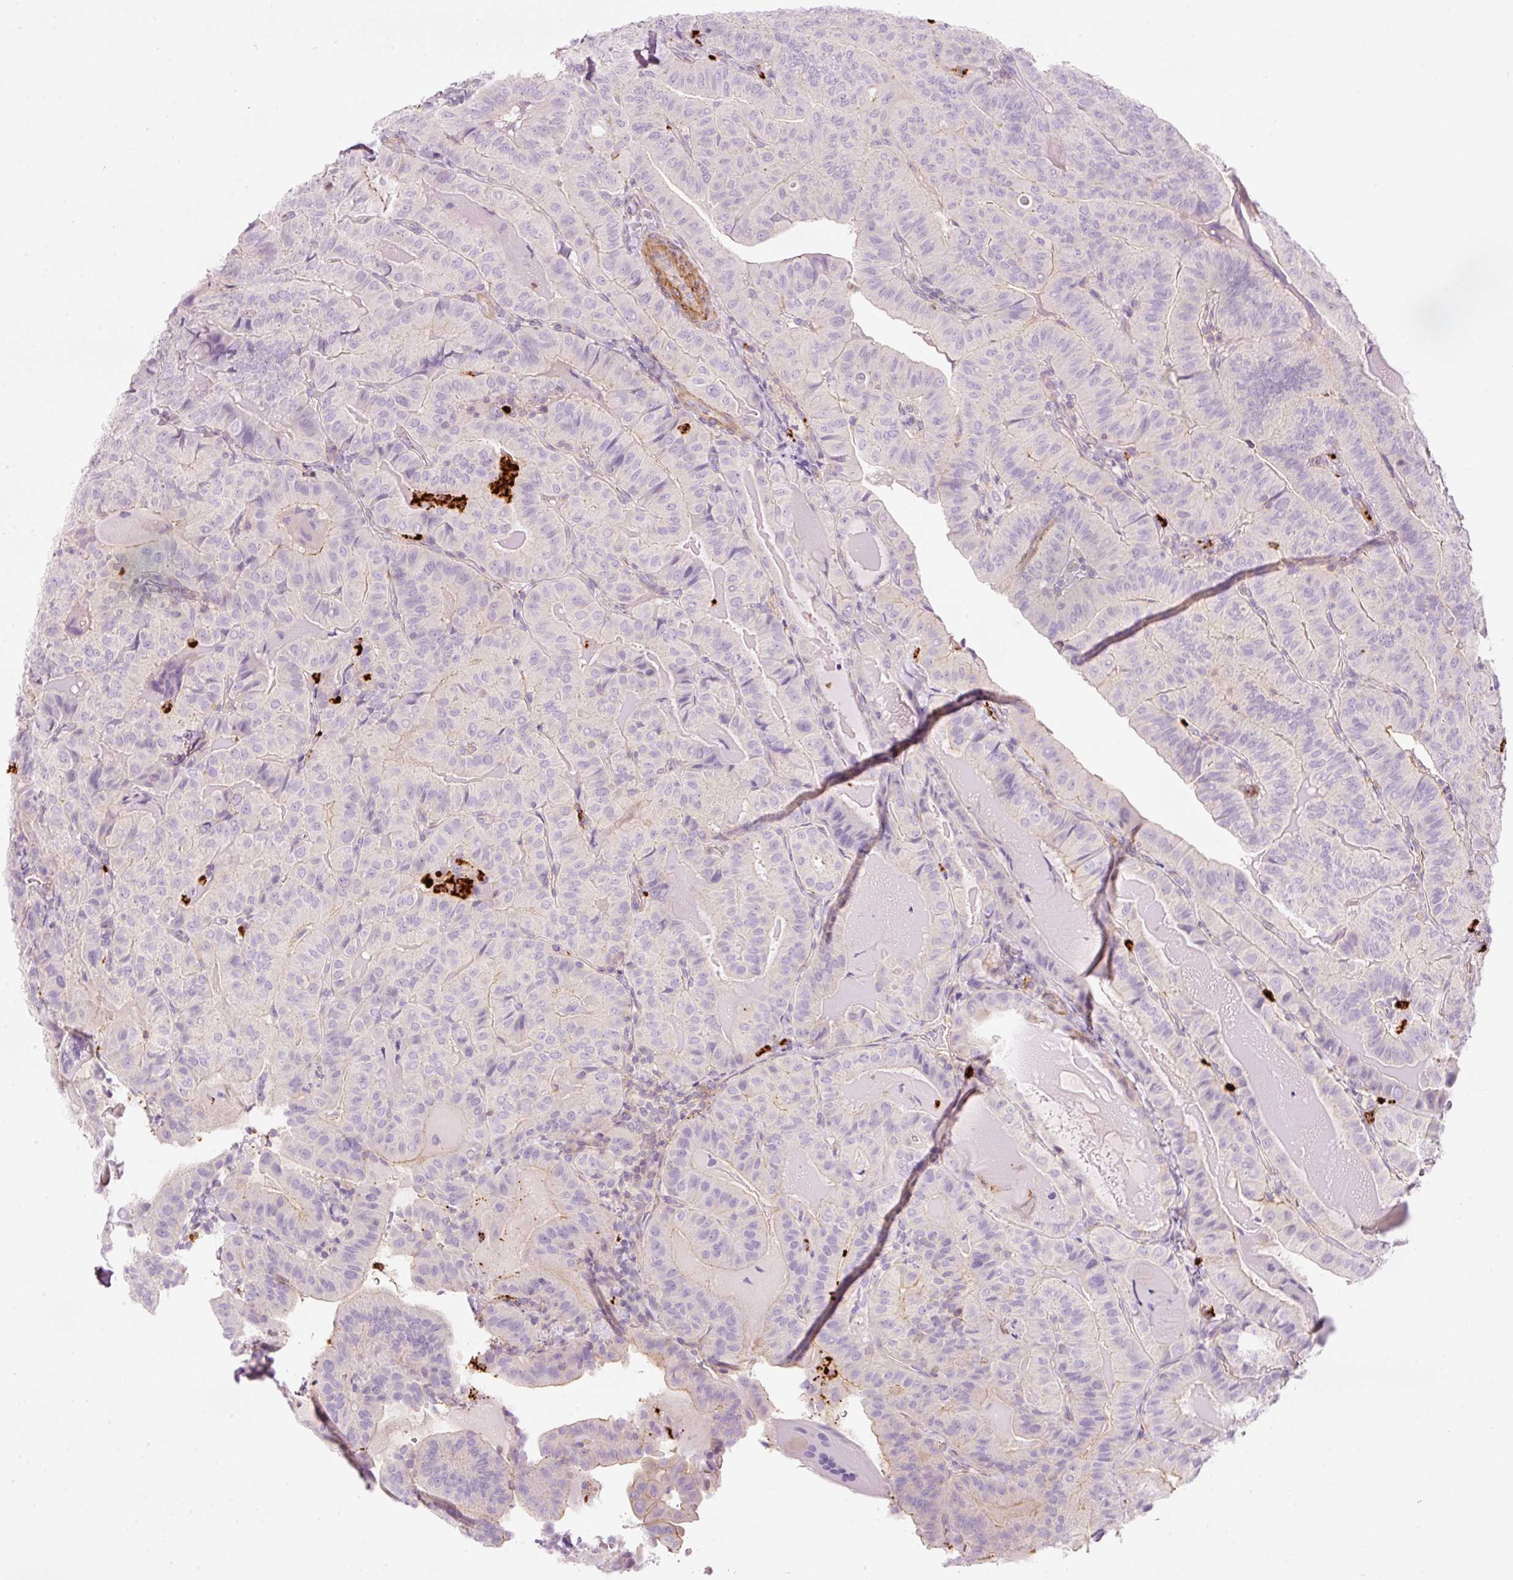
{"staining": {"intensity": "negative", "quantity": "none", "location": "none"}, "tissue": "thyroid cancer", "cell_type": "Tumor cells", "image_type": "cancer", "snomed": [{"axis": "morphology", "description": "Papillary adenocarcinoma, NOS"}, {"axis": "topography", "description": "Thyroid gland"}], "caption": "Tumor cells are negative for protein expression in human thyroid cancer (papillary adenocarcinoma).", "gene": "MAP3K3", "patient": {"sex": "female", "age": 68}}